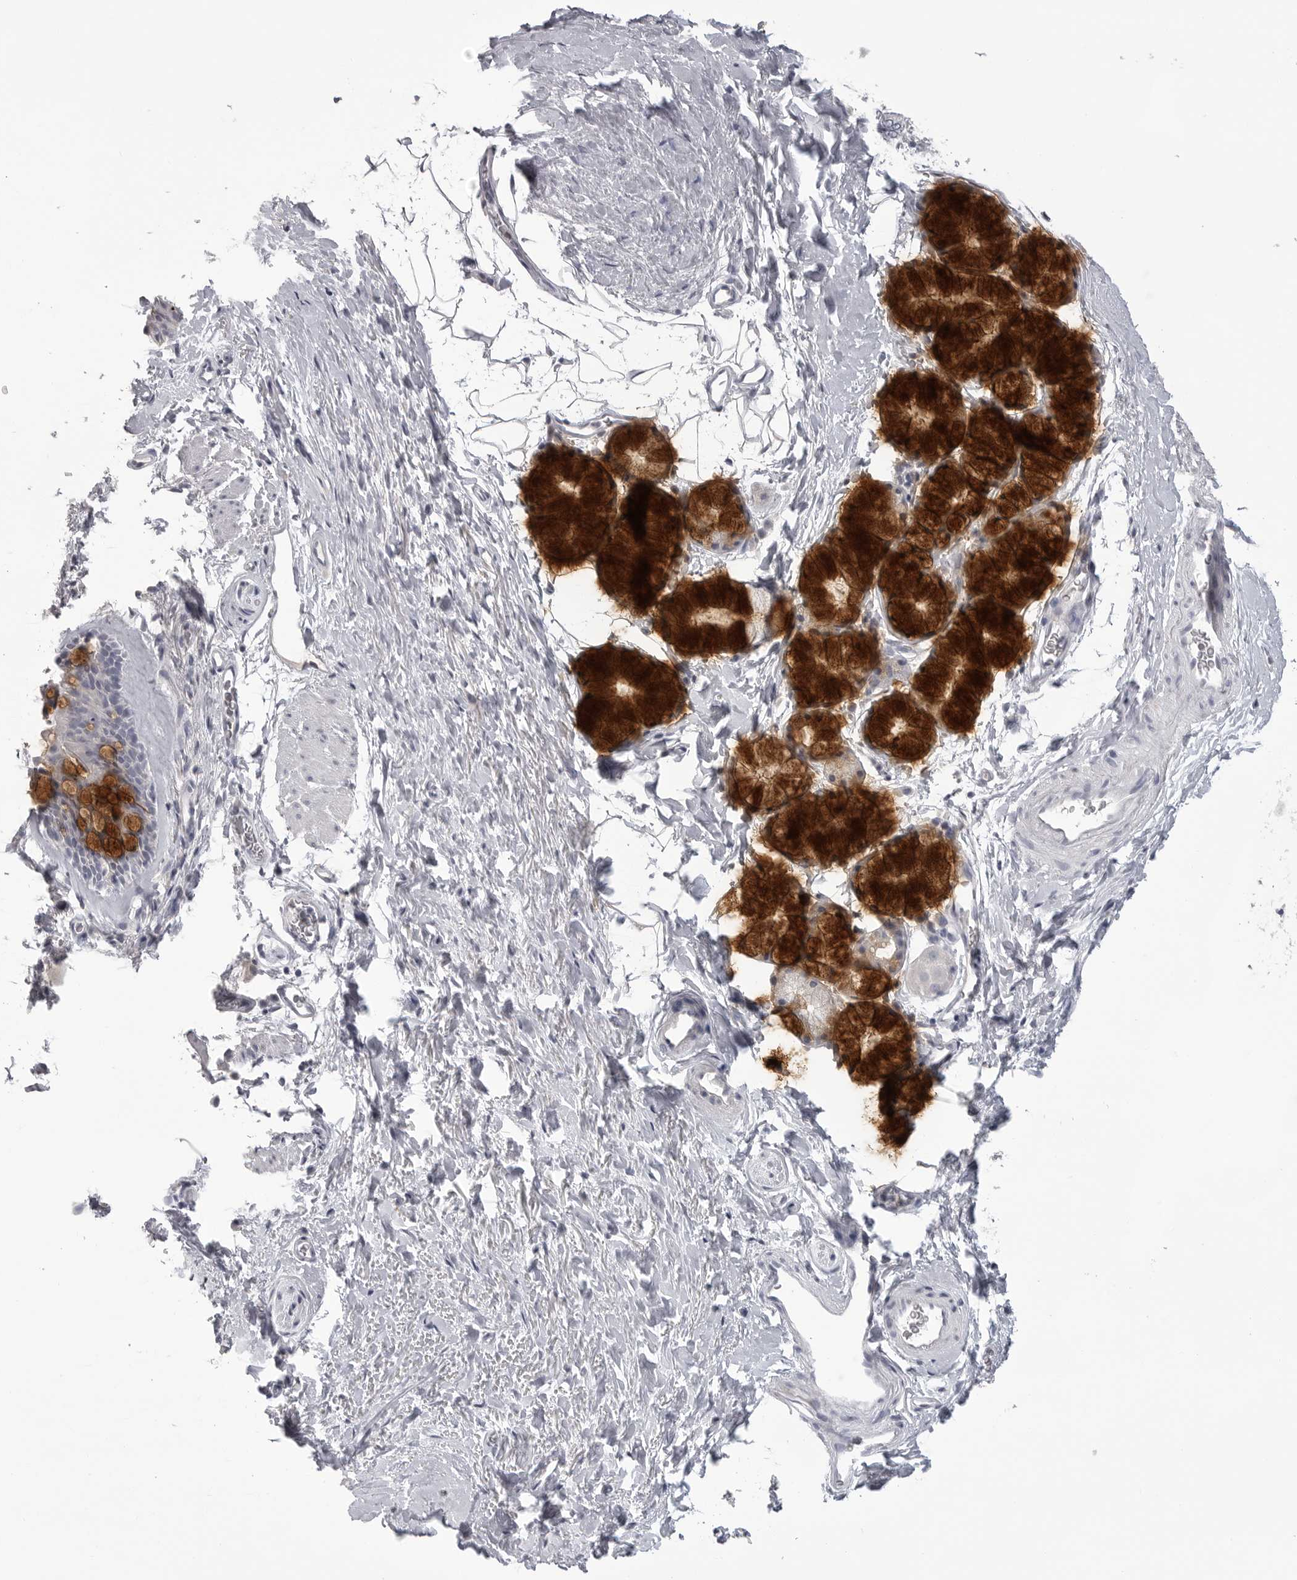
{"staining": {"intensity": "weak", "quantity": "25%-75%", "location": "cytoplasmic/membranous"}, "tissue": "bronchus", "cell_type": "Respiratory epithelial cells", "image_type": "normal", "snomed": [{"axis": "morphology", "description": "Normal tissue, NOS"}, {"axis": "topography", "description": "Cartilage tissue"}, {"axis": "topography", "description": "Bronchus"}], "caption": "Brown immunohistochemical staining in unremarkable bronchus displays weak cytoplasmic/membranous positivity in about 25%-75% of respiratory epithelial cells.", "gene": "TIMP1", "patient": {"sex": "female", "age": 53}}